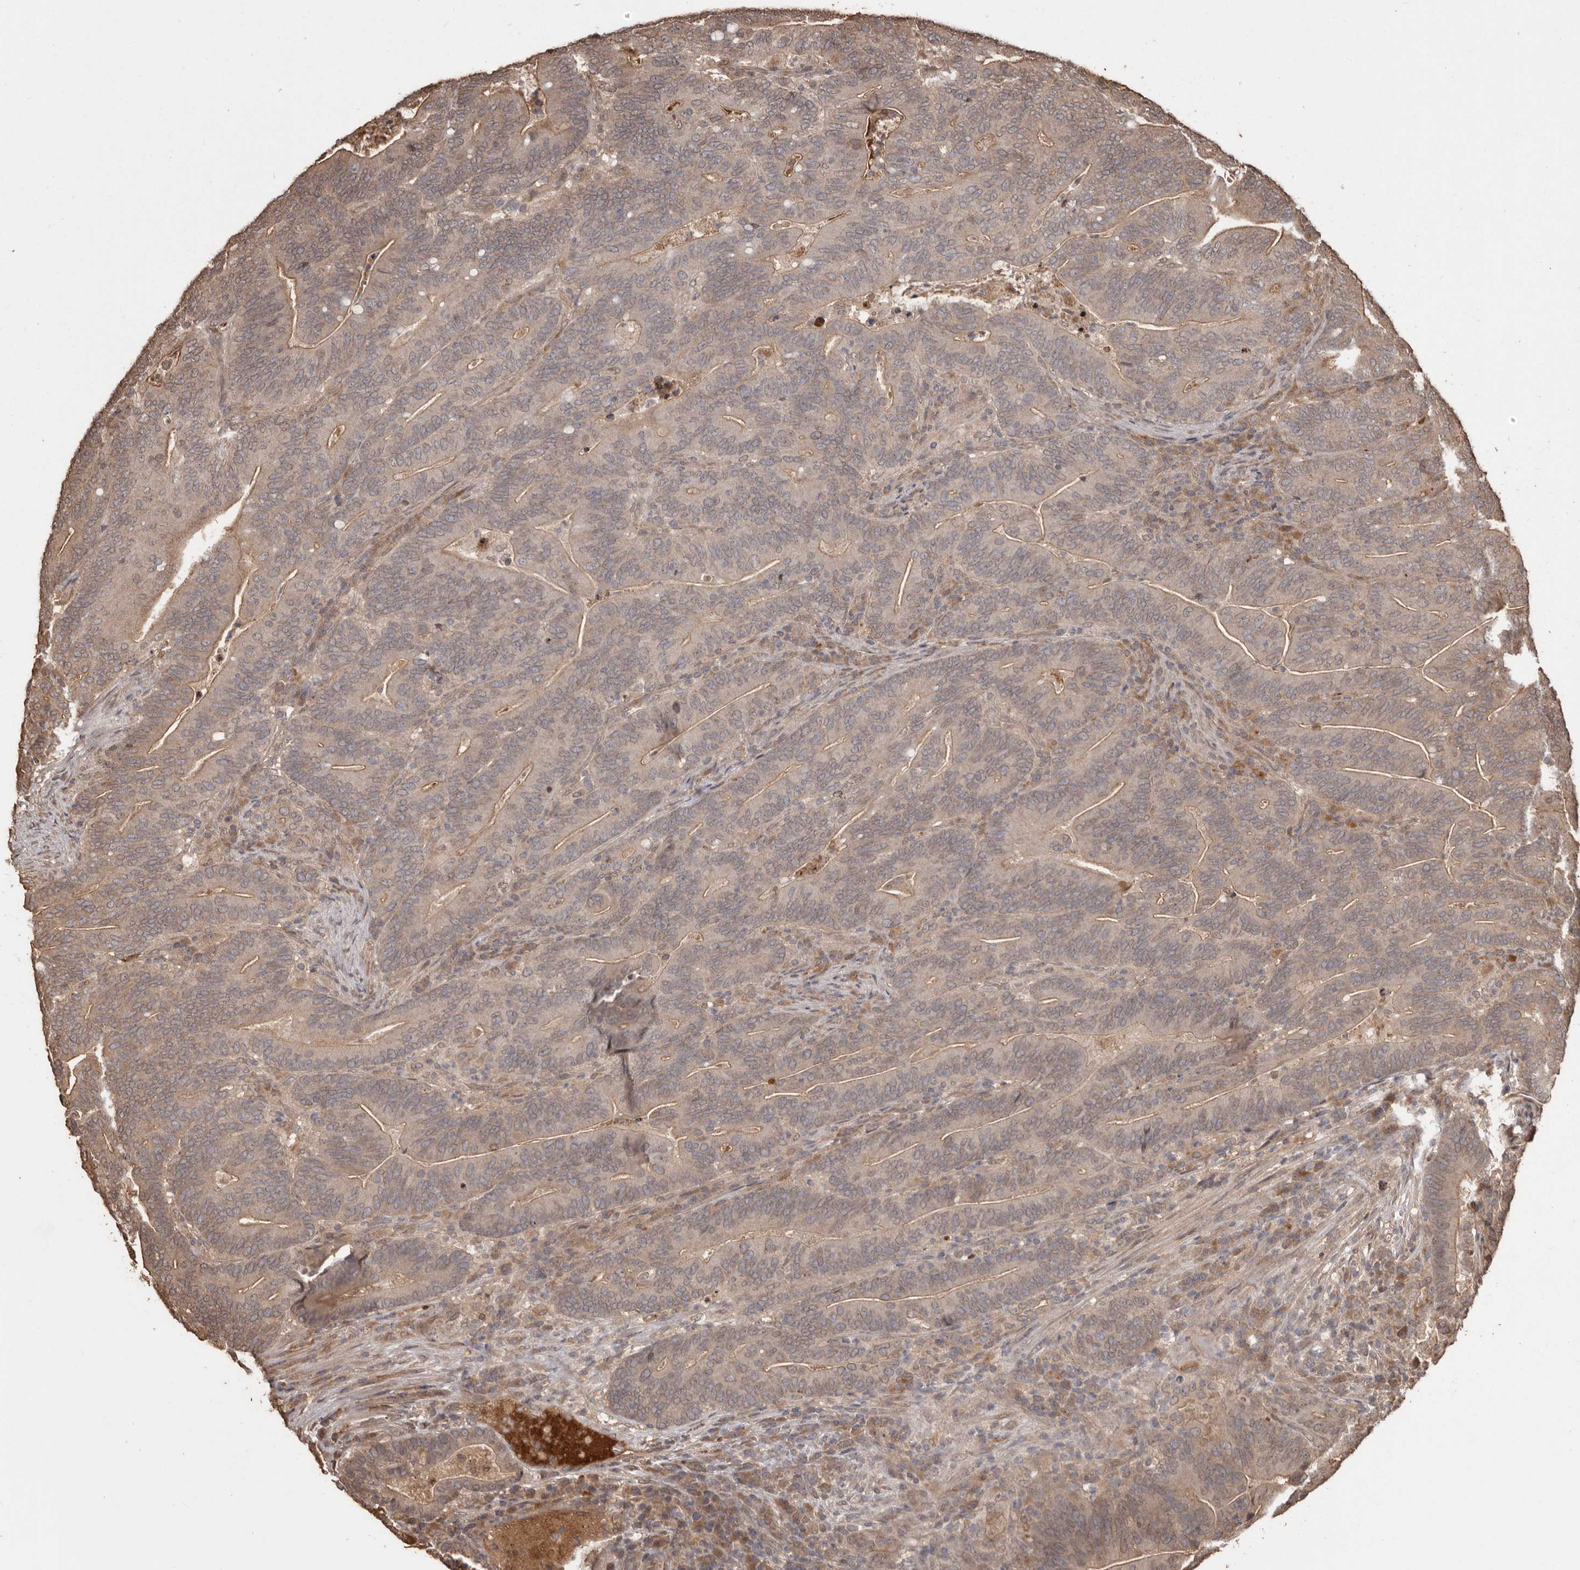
{"staining": {"intensity": "weak", "quantity": ">75%", "location": "cytoplasmic/membranous,nuclear"}, "tissue": "colorectal cancer", "cell_type": "Tumor cells", "image_type": "cancer", "snomed": [{"axis": "morphology", "description": "Adenocarcinoma, NOS"}, {"axis": "topography", "description": "Colon"}], "caption": "High-power microscopy captured an IHC photomicrograph of colorectal cancer, revealing weak cytoplasmic/membranous and nuclear expression in approximately >75% of tumor cells.", "gene": "NUP43", "patient": {"sex": "female", "age": 66}}